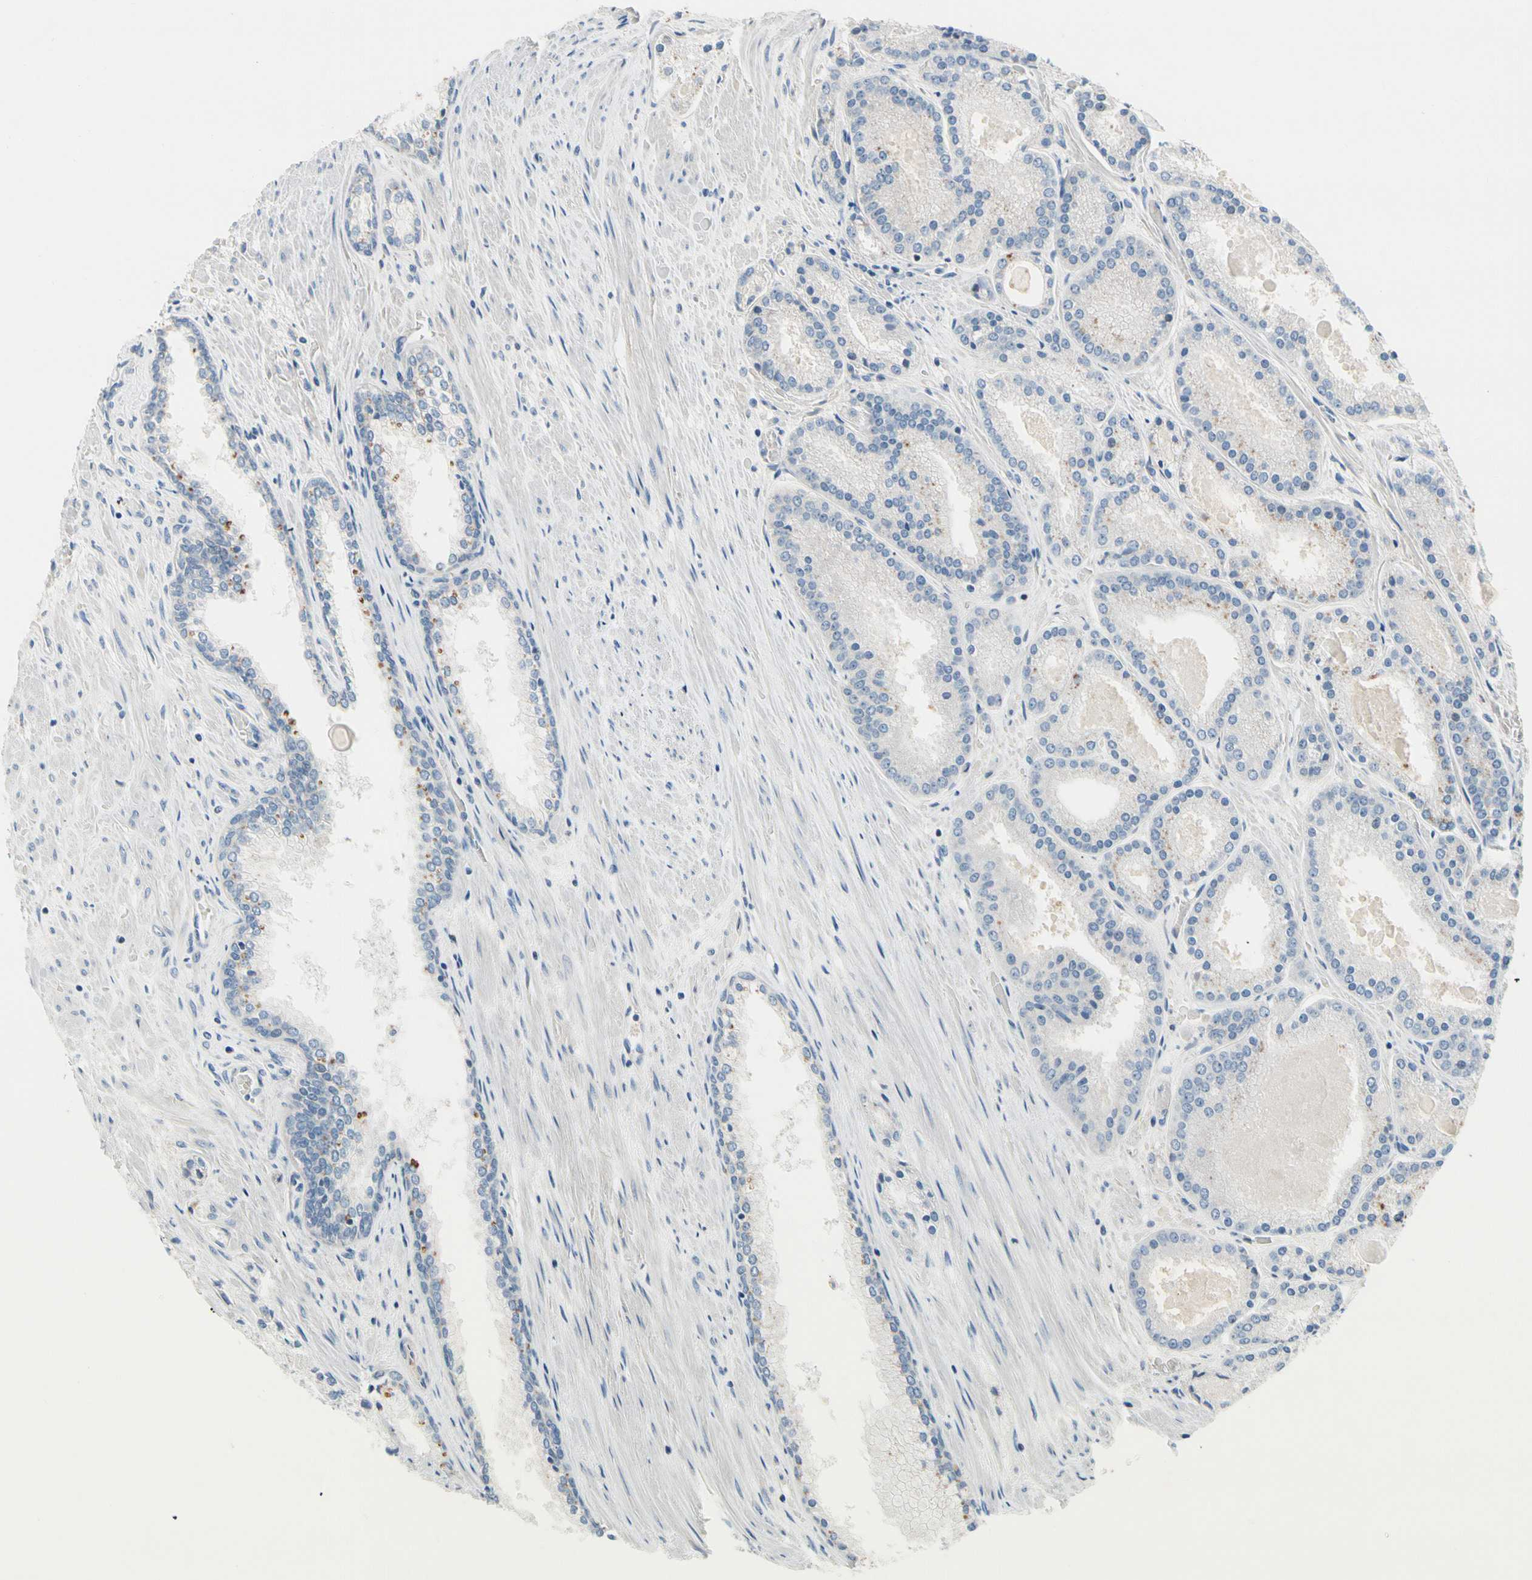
{"staining": {"intensity": "negative", "quantity": "none", "location": "none"}, "tissue": "prostate cancer", "cell_type": "Tumor cells", "image_type": "cancer", "snomed": [{"axis": "morphology", "description": "Adenocarcinoma, Low grade"}, {"axis": "topography", "description": "Prostate"}], "caption": "This photomicrograph is of prostate cancer stained with immunohistochemistry to label a protein in brown with the nuclei are counter-stained blue. There is no staining in tumor cells.", "gene": "CNDP1", "patient": {"sex": "male", "age": 59}}